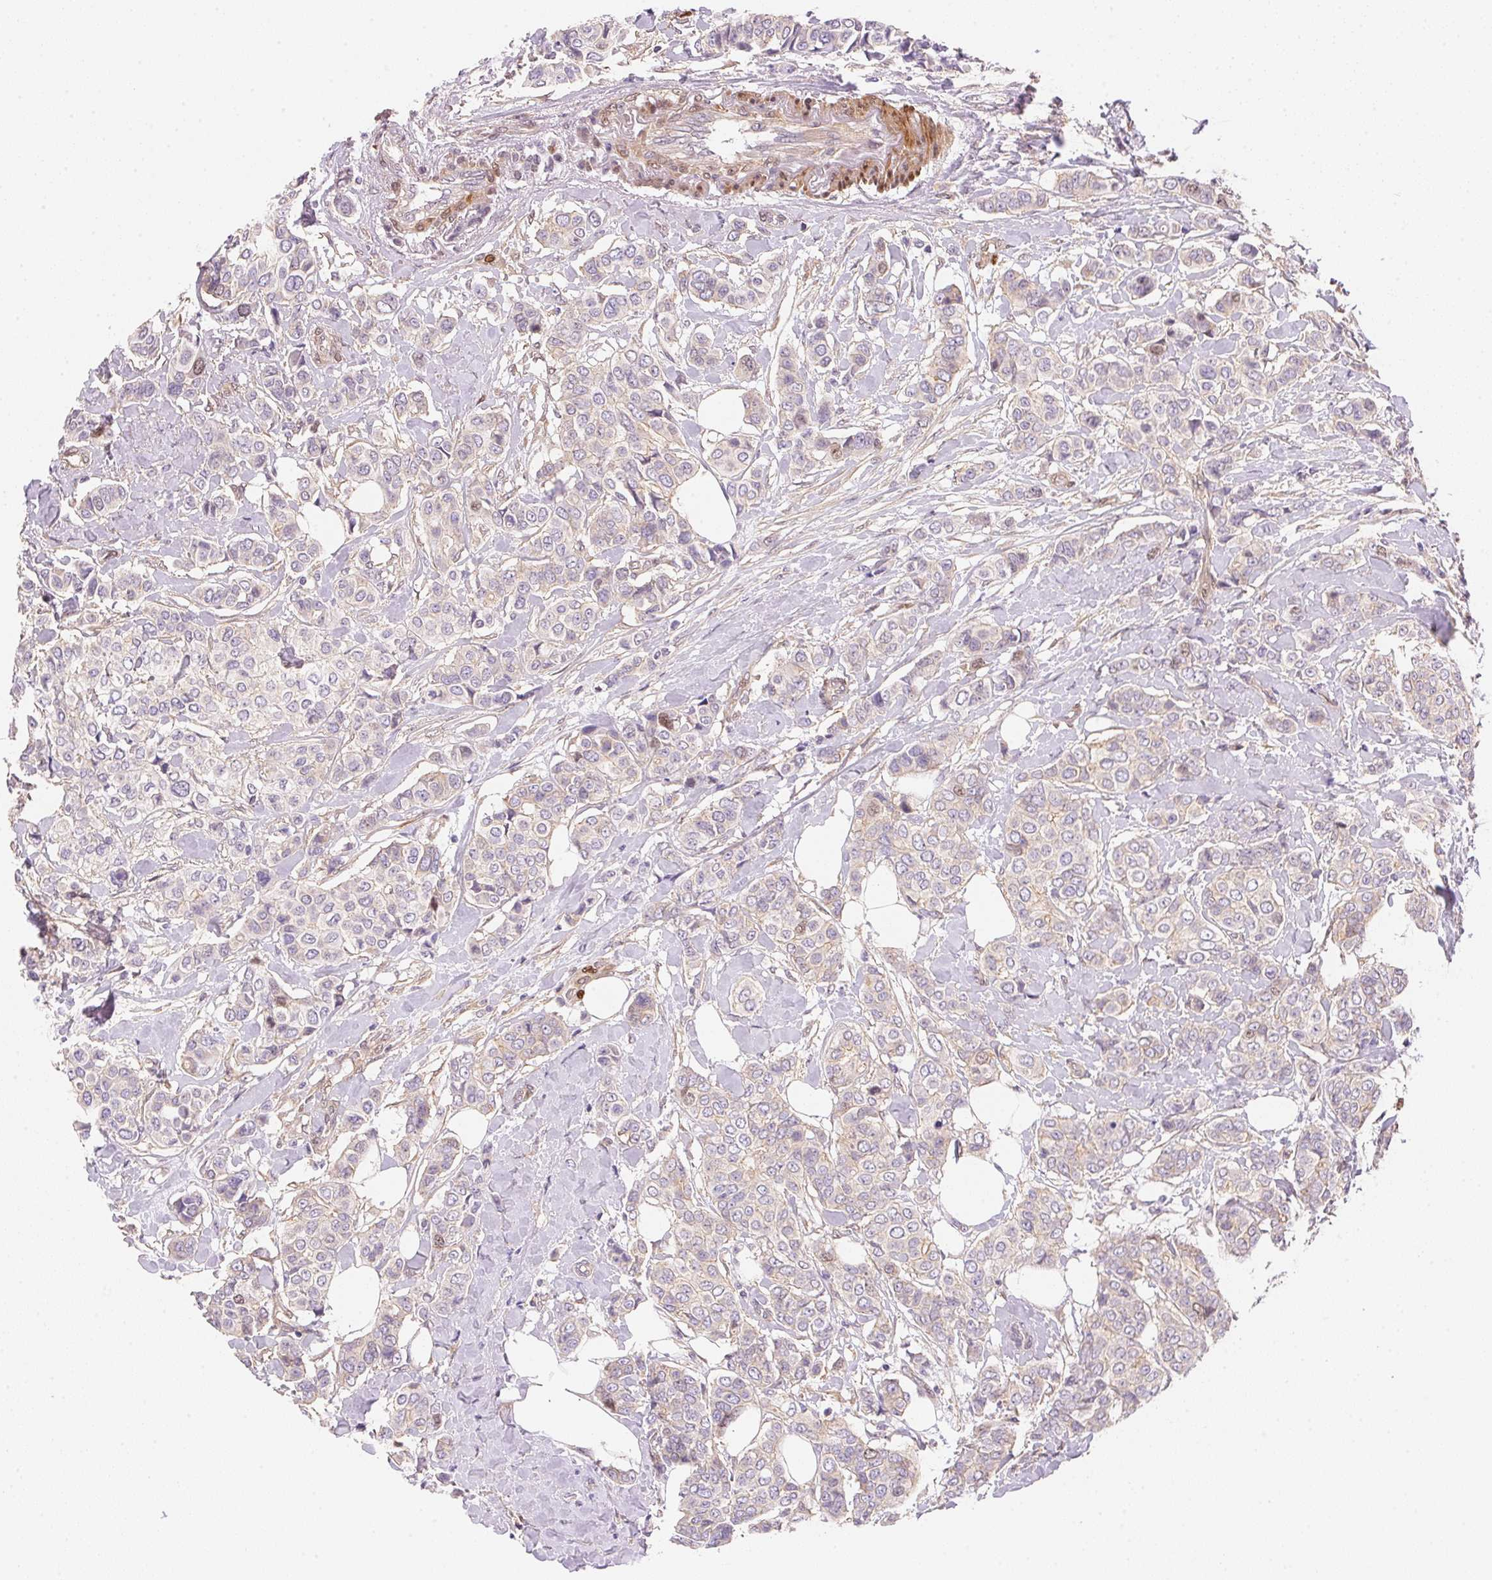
{"staining": {"intensity": "weak", "quantity": "<25%", "location": "cytoplasmic/membranous"}, "tissue": "breast cancer", "cell_type": "Tumor cells", "image_type": "cancer", "snomed": [{"axis": "morphology", "description": "Lobular carcinoma"}, {"axis": "topography", "description": "Breast"}], "caption": "Tumor cells show no significant protein staining in breast cancer (lobular carcinoma). Nuclei are stained in blue.", "gene": "SMTN", "patient": {"sex": "female", "age": 51}}